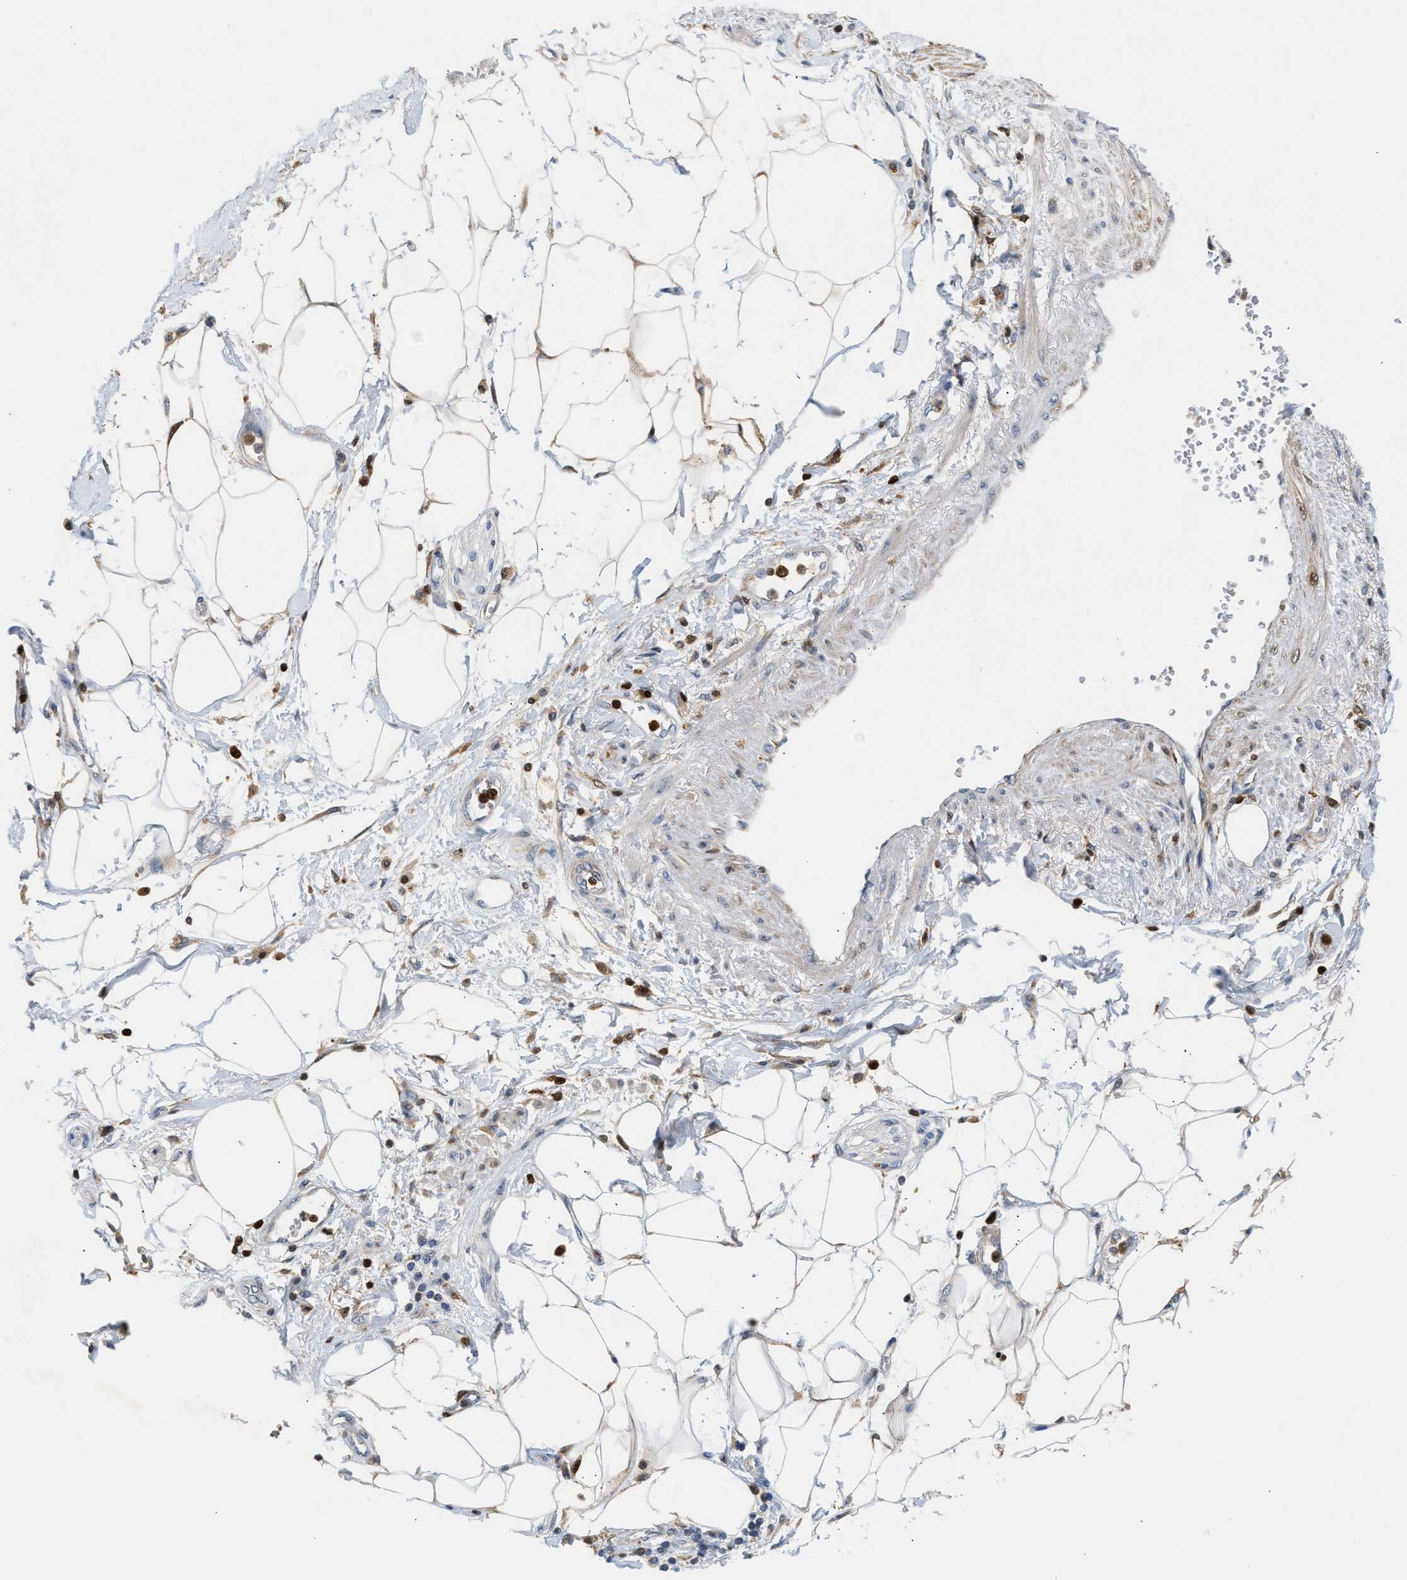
{"staining": {"intensity": "moderate", "quantity": "25%-75%", "location": "cytoplasmic/membranous"}, "tissue": "adipose tissue", "cell_type": "Adipocytes", "image_type": "normal", "snomed": [{"axis": "morphology", "description": "Normal tissue, NOS"}, {"axis": "morphology", "description": "Adenocarcinoma, NOS"}, {"axis": "topography", "description": "Duodenum"}, {"axis": "topography", "description": "Peripheral nerve tissue"}], "caption": "Adipocytes show moderate cytoplasmic/membranous expression in about 25%-75% of cells in normal adipose tissue.", "gene": "SLIT2", "patient": {"sex": "female", "age": 60}}